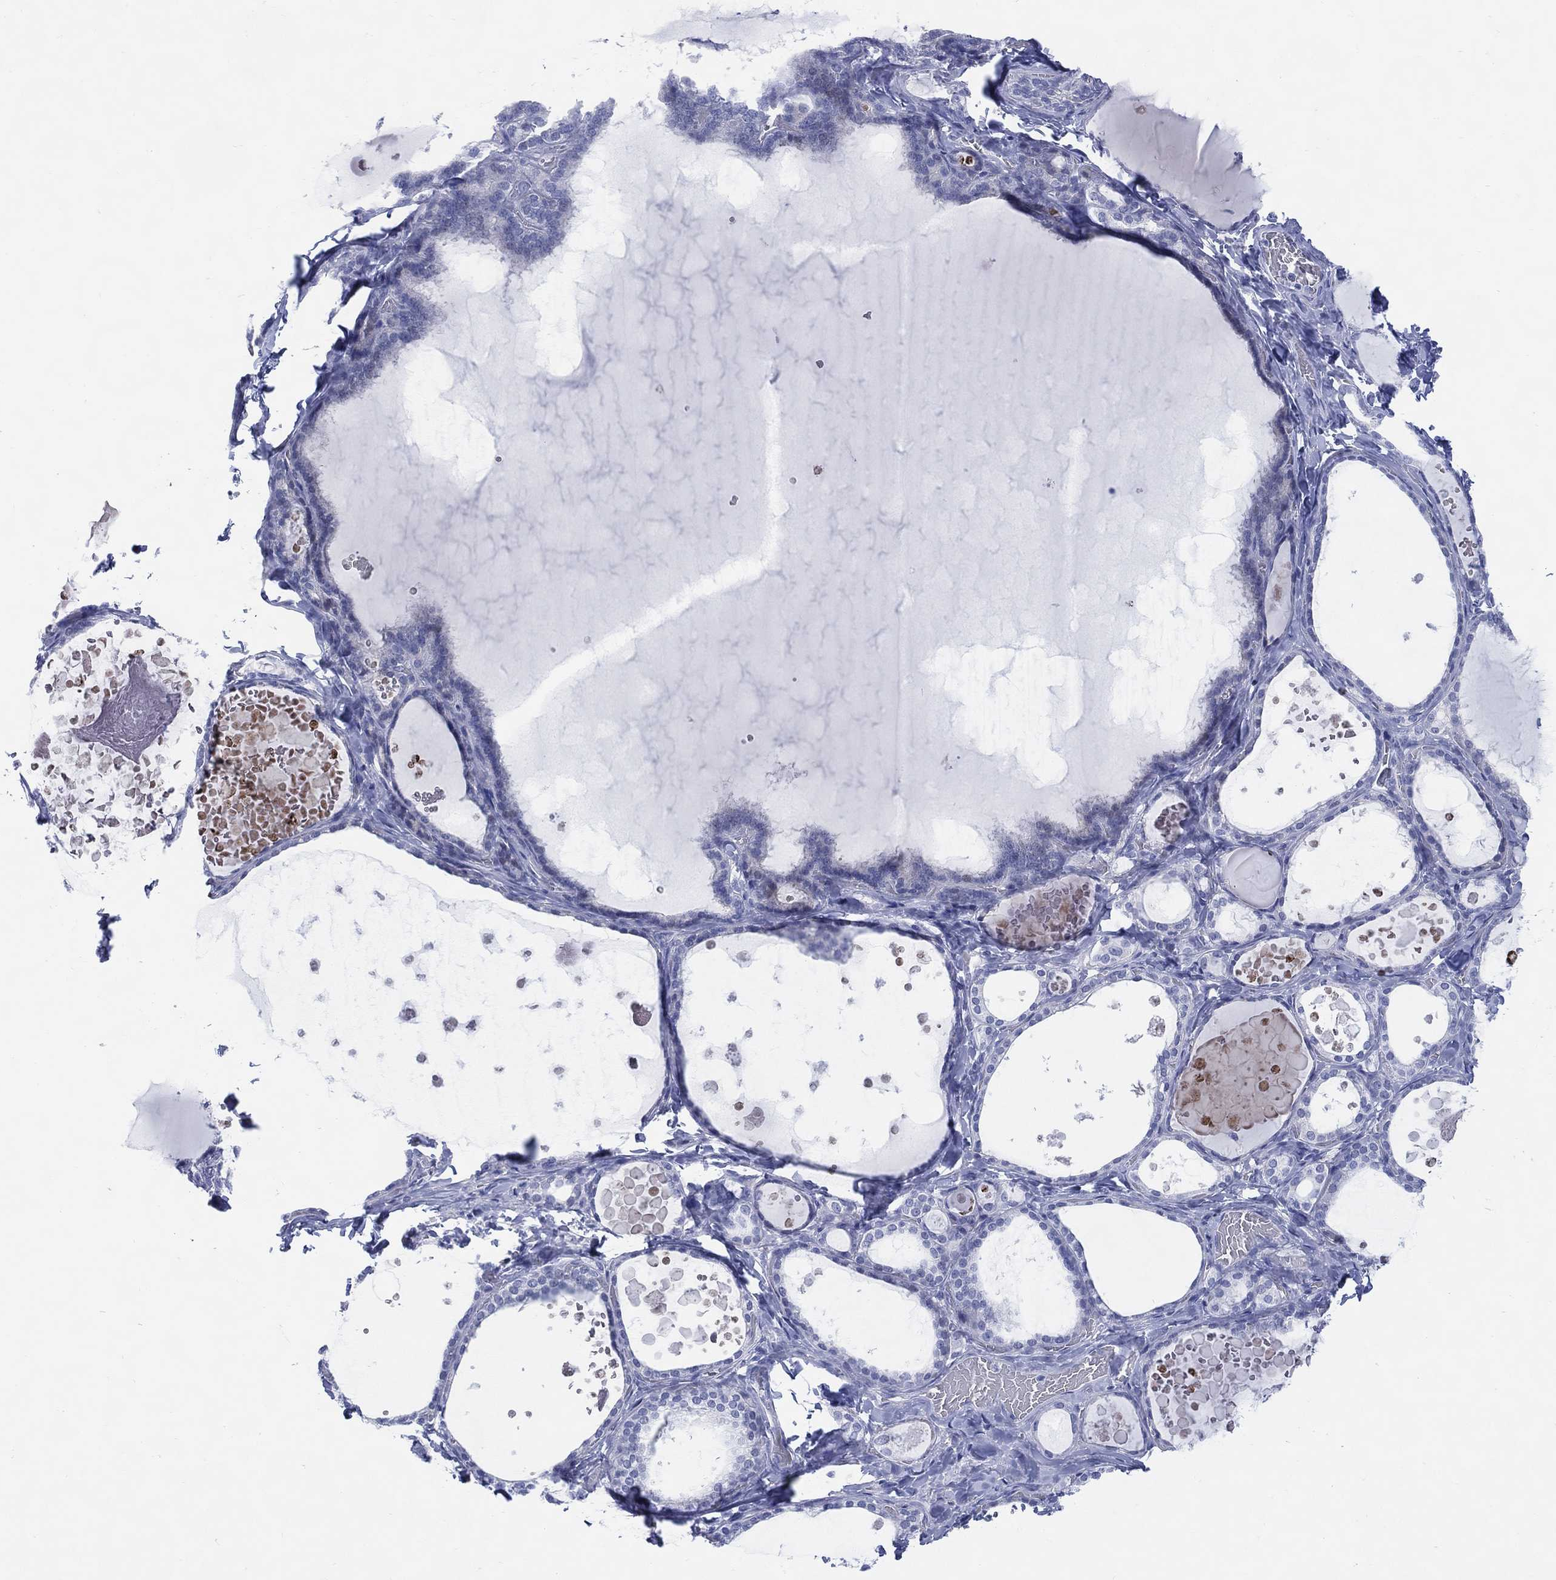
{"staining": {"intensity": "negative", "quantity": "none", "location": "none"}, "tissue": "thyroid gland", "cell_type": "Glandular cells", "image_type": "normal", "snomed": [{"axis": "morphology", "description": "Normal tissue, NOS"}, {"axis": "topography", "description": "Thyroid gland"}], "caption": "Immunohistochemistry (IHC) photomicrograph of benign human thyroid gland stained for a protein (brown), which reveals no positivity in glandular cells.", "gene": "ENSG00000285953", "patient": {"sex": "female", "age": 56}}